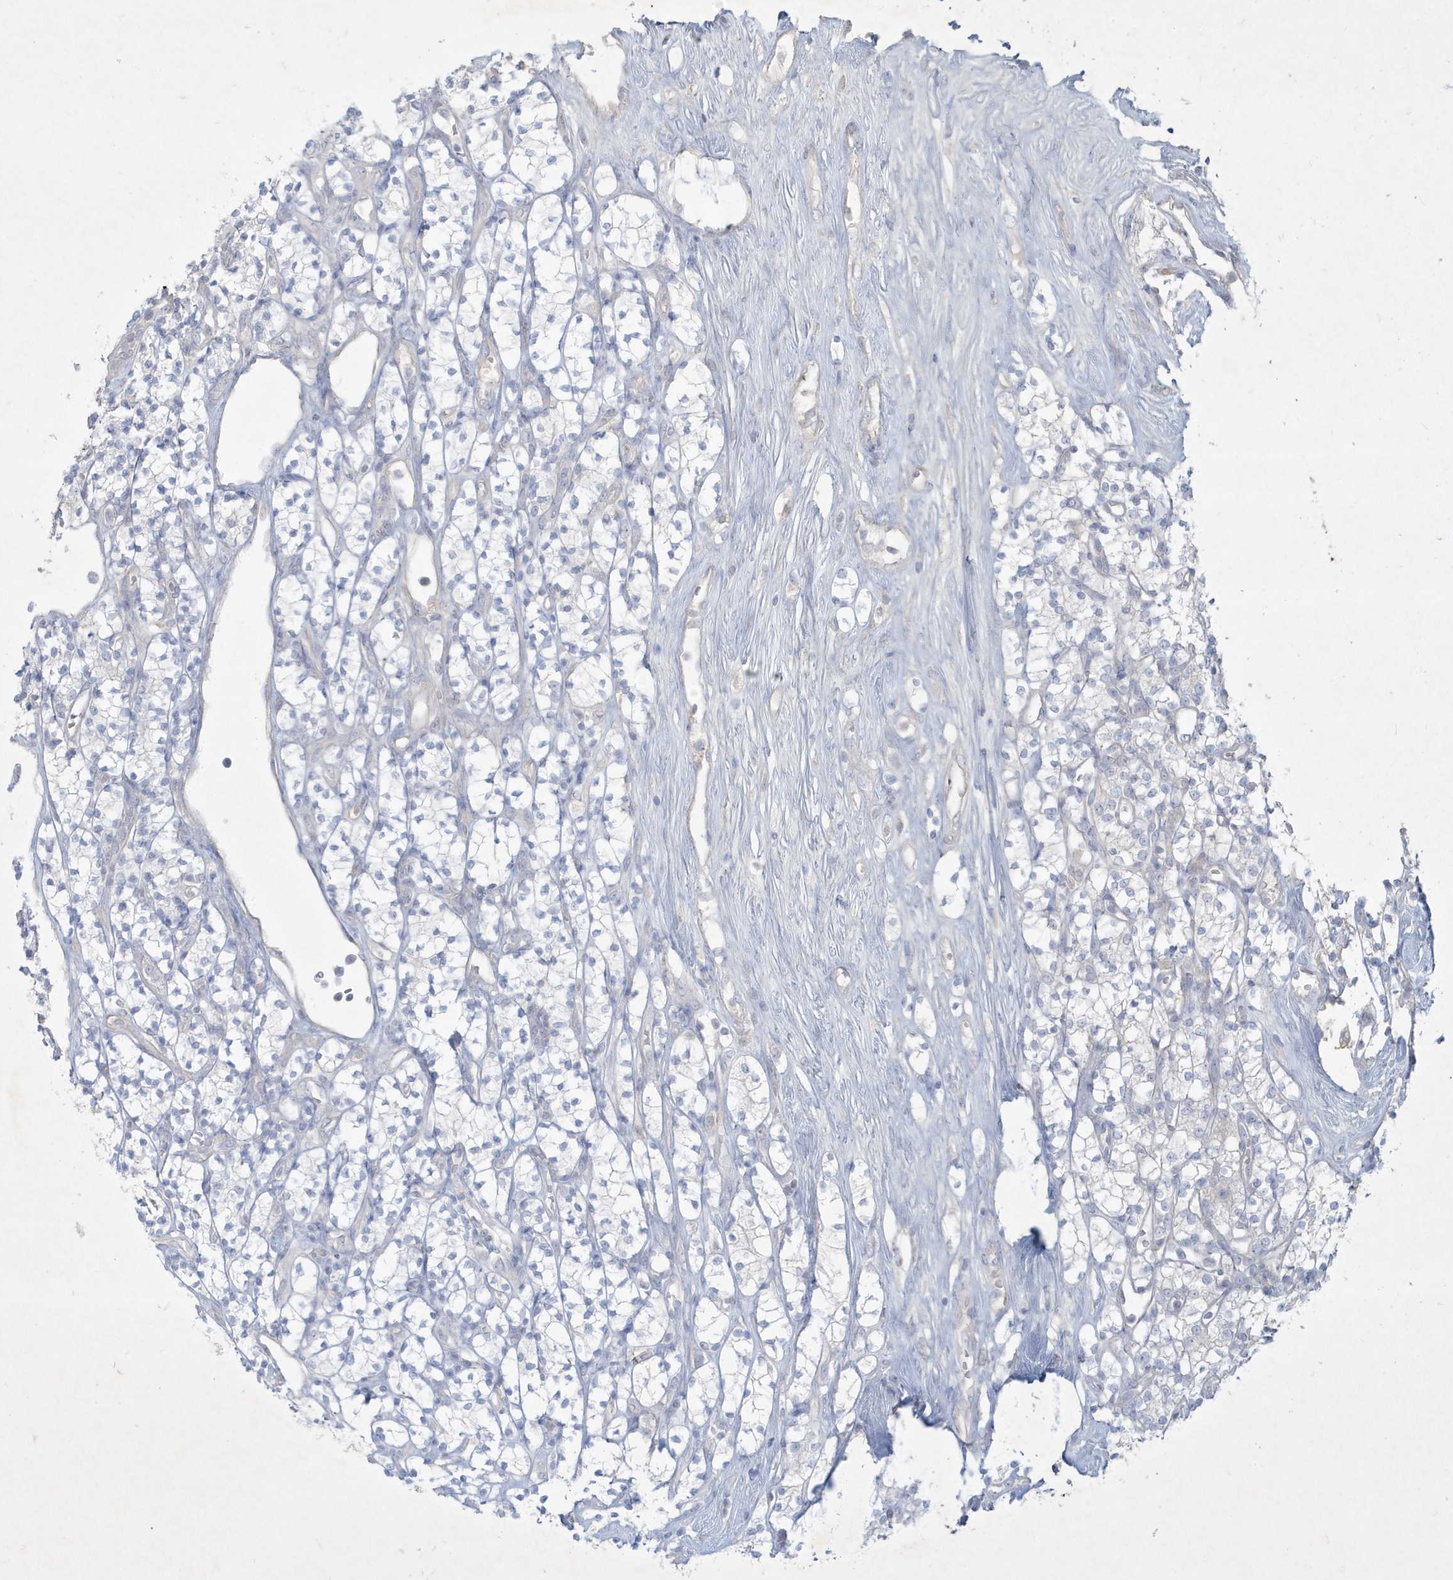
{"staining": {"intensity": "negative", "quantity": "none", "location": "none"}, "tissue": "renal cancer", "cell_type": "Tumor cells", "image_type": "cancer", "snomed": [{"axis": "morphology", "description": "Adenocarcinoma, NOS"}, {"axis": "topography", "description": "Kidney"}], "caption": "IHC micrograph of neoplastic tissue: human adenocarcinoma (renal) stained with DAB displays no significant protein expression in tumor cells.", "gene": "CCDC24", "patient": {"sex": "male", "age": 77}}